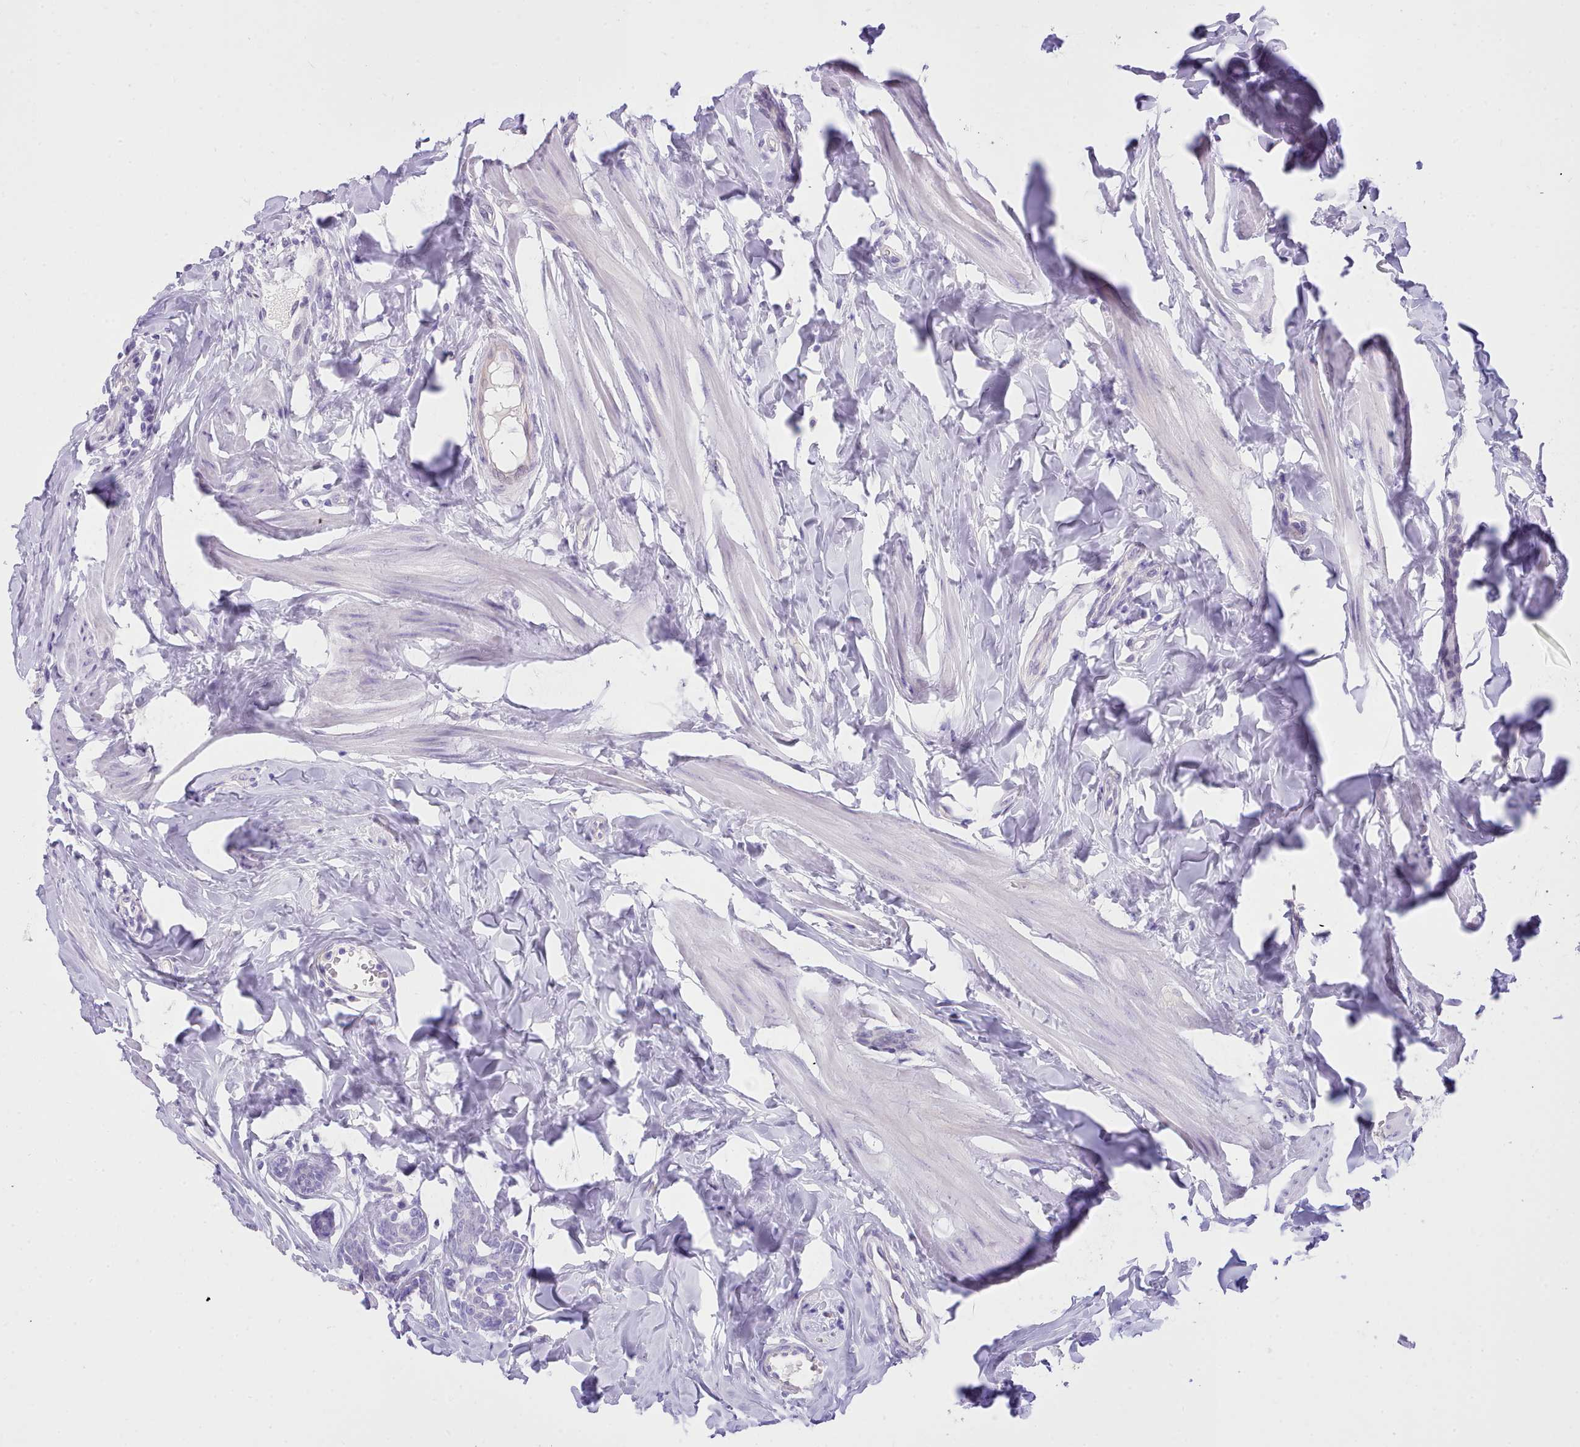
{"staining": {"intensity": "negative", "quantity": "none", "location": "none"}, "tissue": "breast cancer", "cell_type": "Tumor cells", "image_type": "cancer", "snomed": [{"axis": "morphology", "description": "Duct carcinoma"}, {"axis": "topography", "description": "Breast"}], "caption": "The photomicrograph shows no significant staining in tumor cells of breast cancer.", "gene": "LRRC37A", "patient": {"sex": "female", "age": 40}}